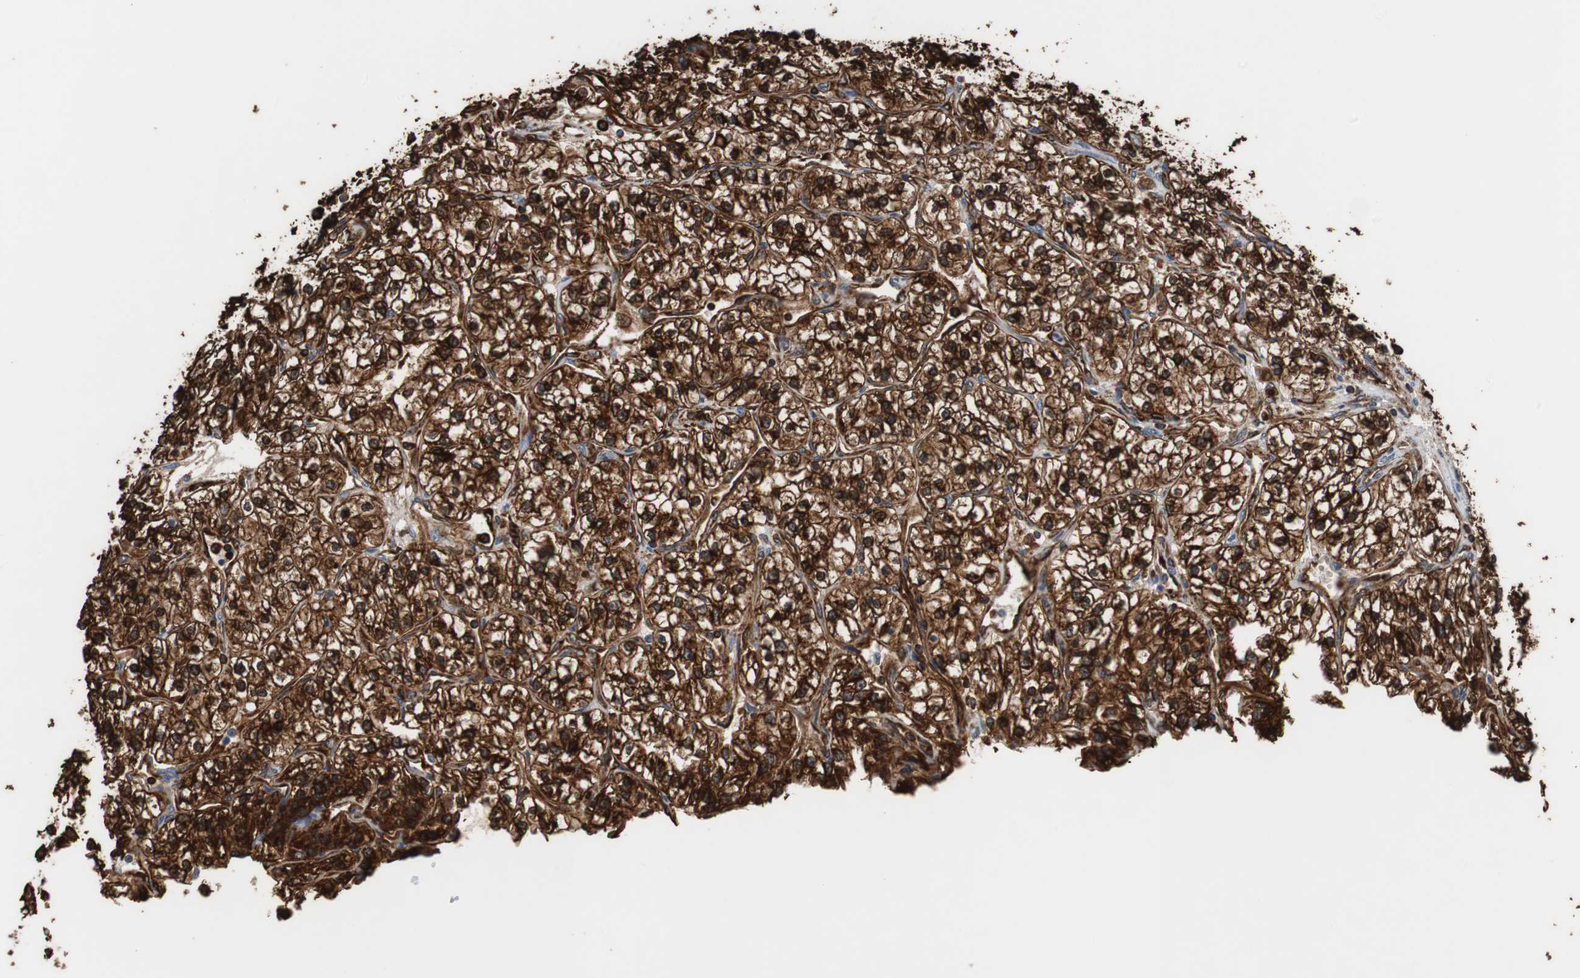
{"staining": {"intensity": "strong", "quantity": ">75%", "location": "cytoplasmic/membranous,nuclear"}, "tissue": "renal cancer", "cell_type": "Tumor cells", "image_type": "cancer", "snomed": [{"axis": "morphology", "description": "Adenocarcinoma, NOS"}, {"axis": "topography", "description": "Kidney"}], "caption": "A high amount of strong cytoplasmic/membranous and nuclear positivity is seen in about >75% of tumor cells in renal cancer (adenocarcinoma) tissue.", "gene": "ANXA4", "patient": {"sex": "female", "age": 57}}